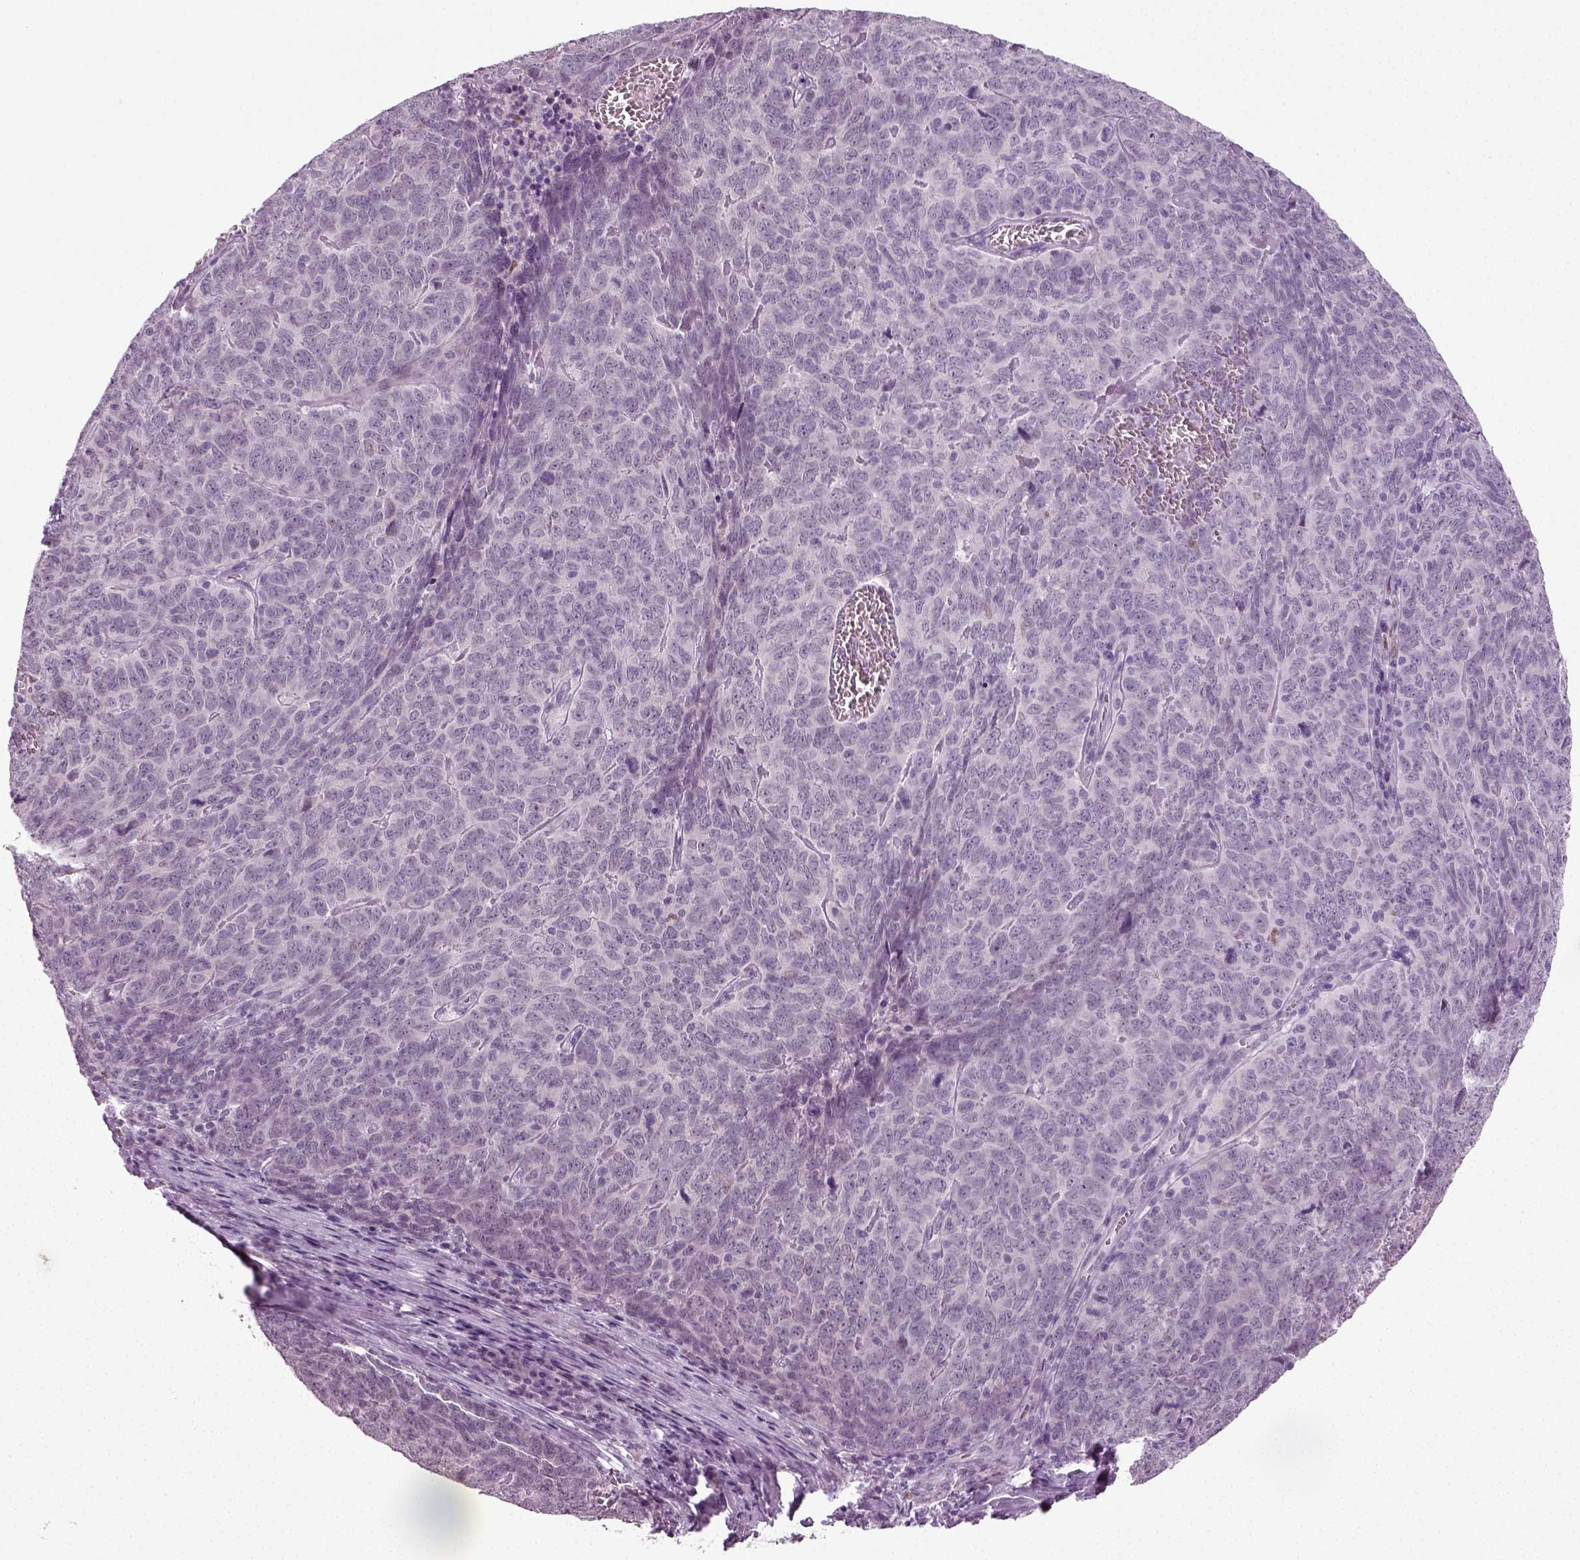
{"staining": {"intensity": "negative", "quantity": "none", "location": "none"}, "tissue": "skin cancer", "cell_type": "Tumor cells", "image_type": "cancer", "snomed": [{"axis": "morphology", "description": "Squamous cell carcinoma, NOS"}, {"axis": "topography", "description": "Skin"}, {"axis": "topography", "description": "Anal"}], "caption": "The micrograph shows no significant positivity in tumor cells of skin cancer (squamous cell carcinoma).", "gene": "SYNGAP1", "patient": {"sex": "female", "age": 51}}